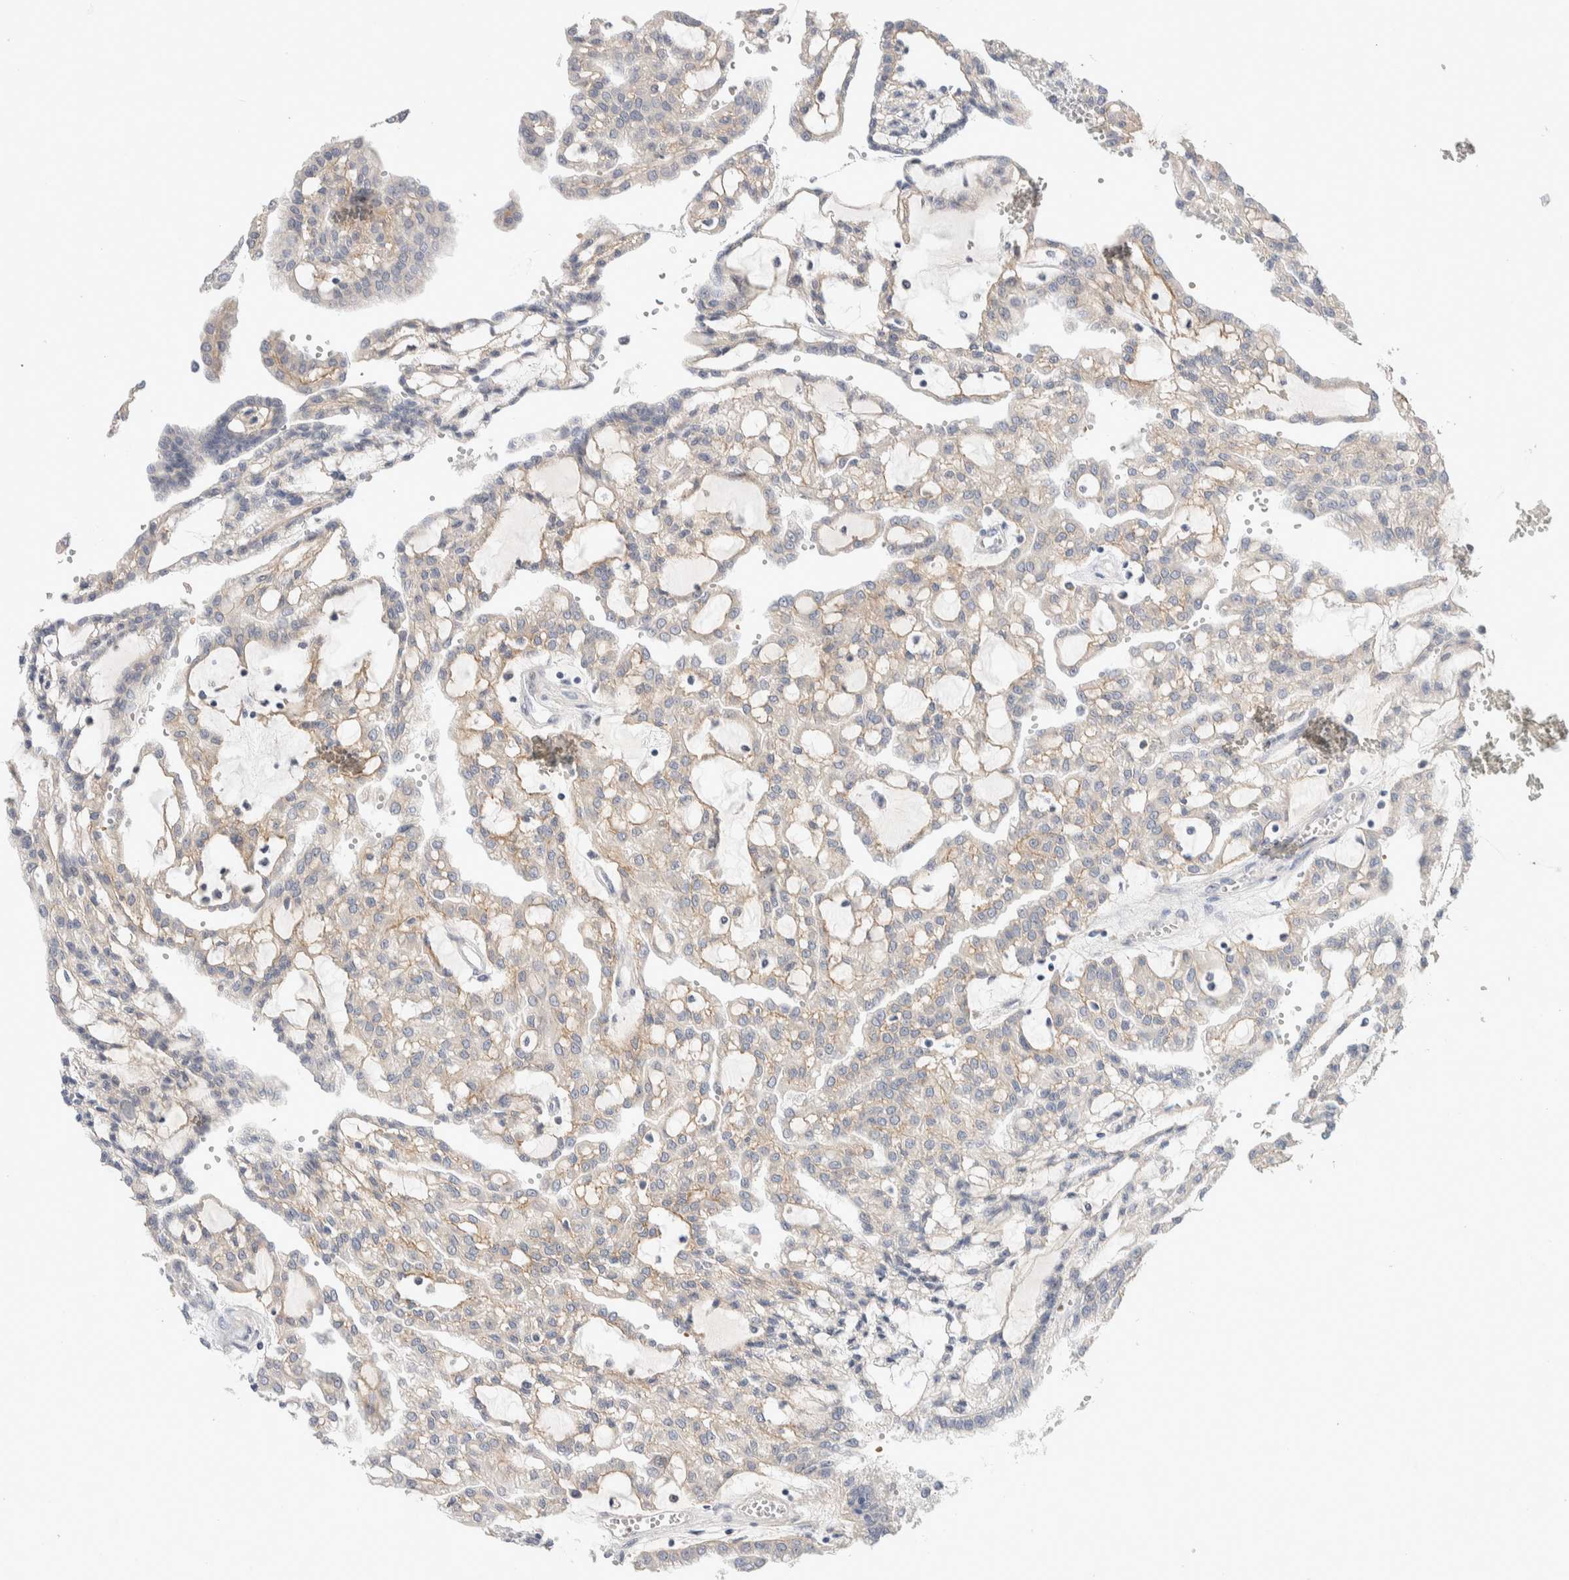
{"staining": {"intensity": "weak", "quantity": "<25%", "location": "cytoplasmic/membranous"}, "tissue": "renal cancer", "cell_type": "Tumor cells", "image_type": "cancer", "snomed": [{"axis": "morphology", "description": "Adenocarcinoma, NOS"}, {"axis": "topography", "description": "Kidney"}], "caption": "IHC photomicrograph of renal cancer stained for a protein (brown), which demonstrates no expression in tumor cells.", "gene": "CASK", "patient": {"sex": "male", "age": 63}}